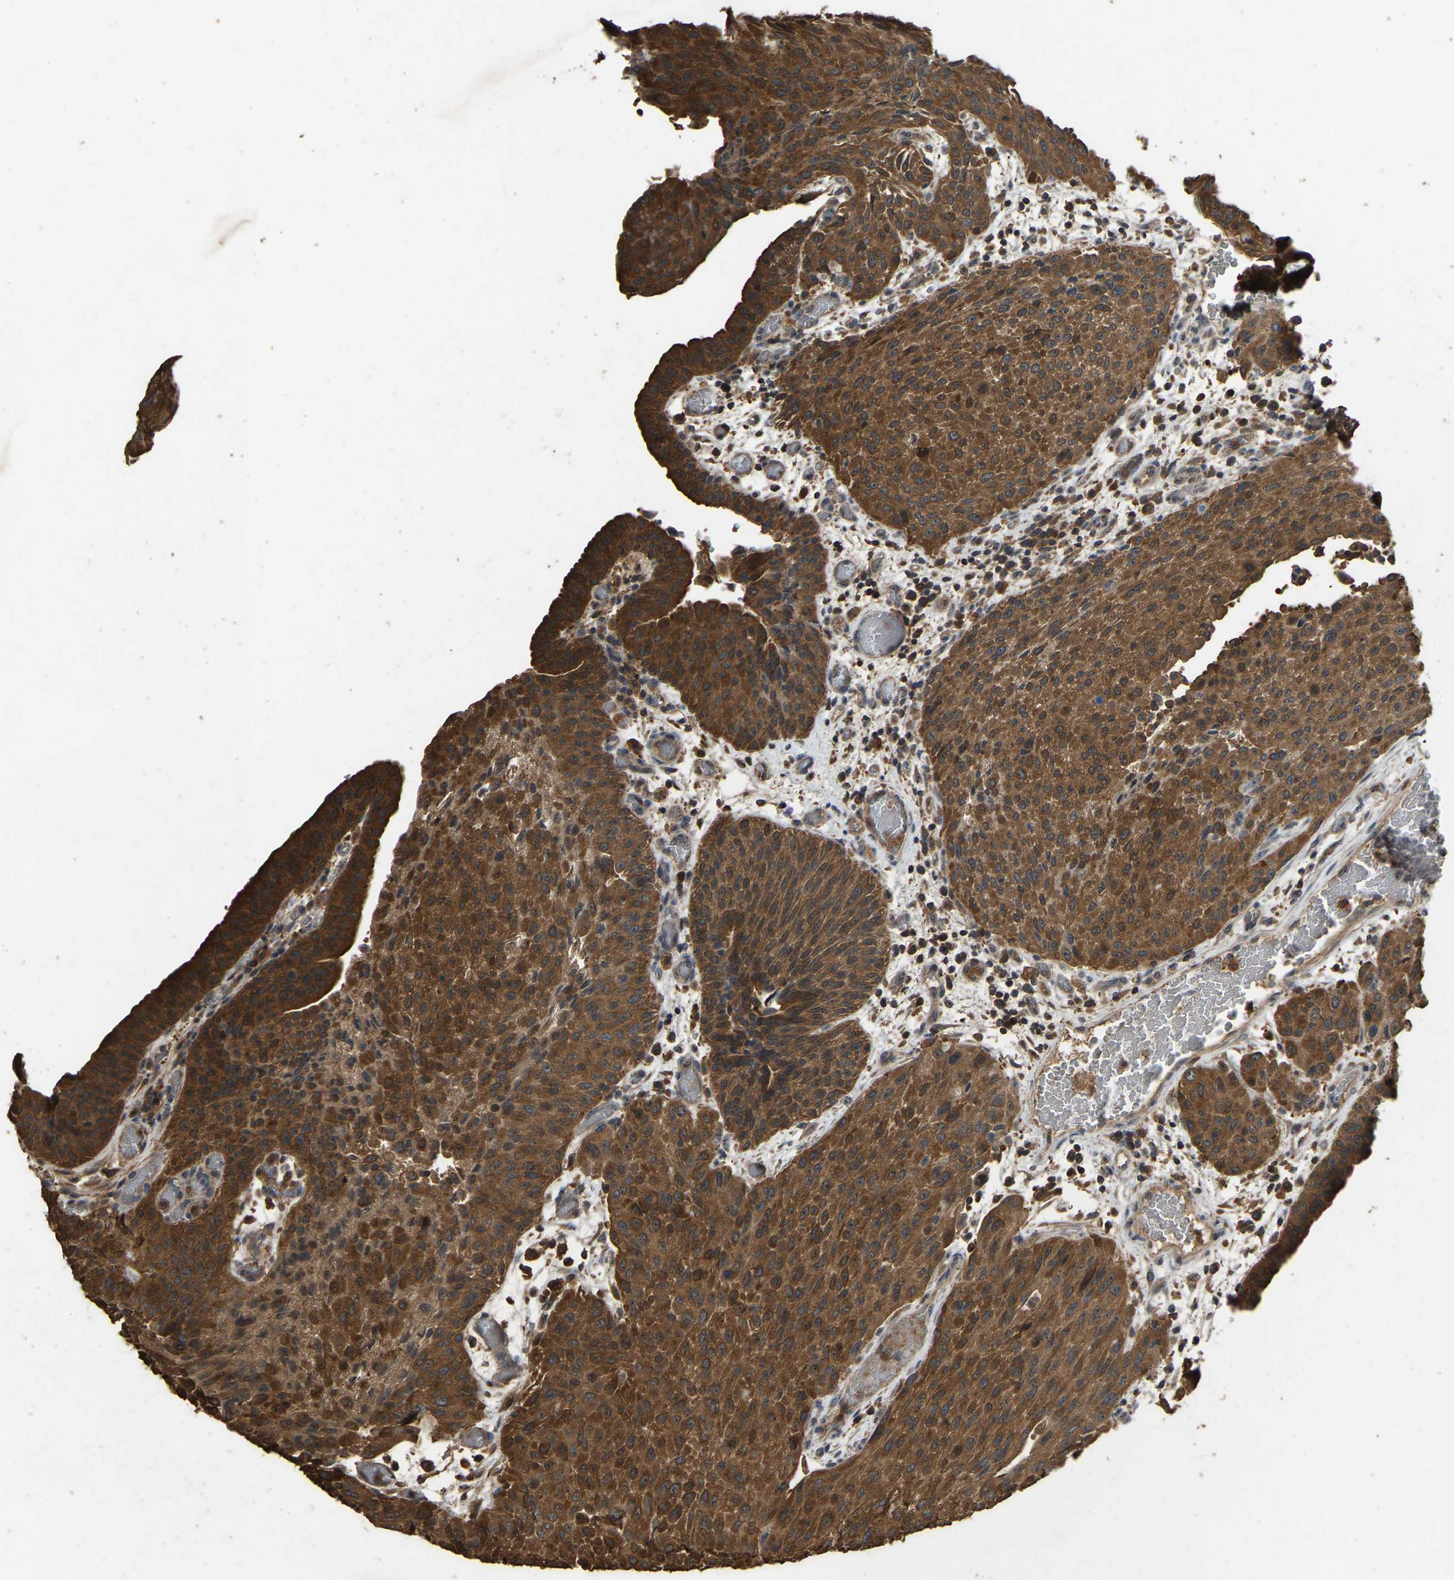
{"staining": {"intensity": "strong", "quantity": ">75%", "location": "cytoplasmic/membranous"}, "tissue": "urothelial cancer", "cell_type": "Tumor cells", "image_type": "cancer", "snomed": [{"axis": "morphology", "description": "Urothelial carcinoma, Low grade"}, {"axis": "morphology", "description": "Urothelial carcinoma, High grade"}, {"axis": "topography", "description": "Urinary bladder"}], "caption": "The photomicrograph demonstrates a brown stain indicating the presence of a protein in the cytoplasmic/membranous of tumor cells in urothelial carcinoma (high-grade).", "gene": "FHIT", "patient": {"sex": "male", "age": 35}}